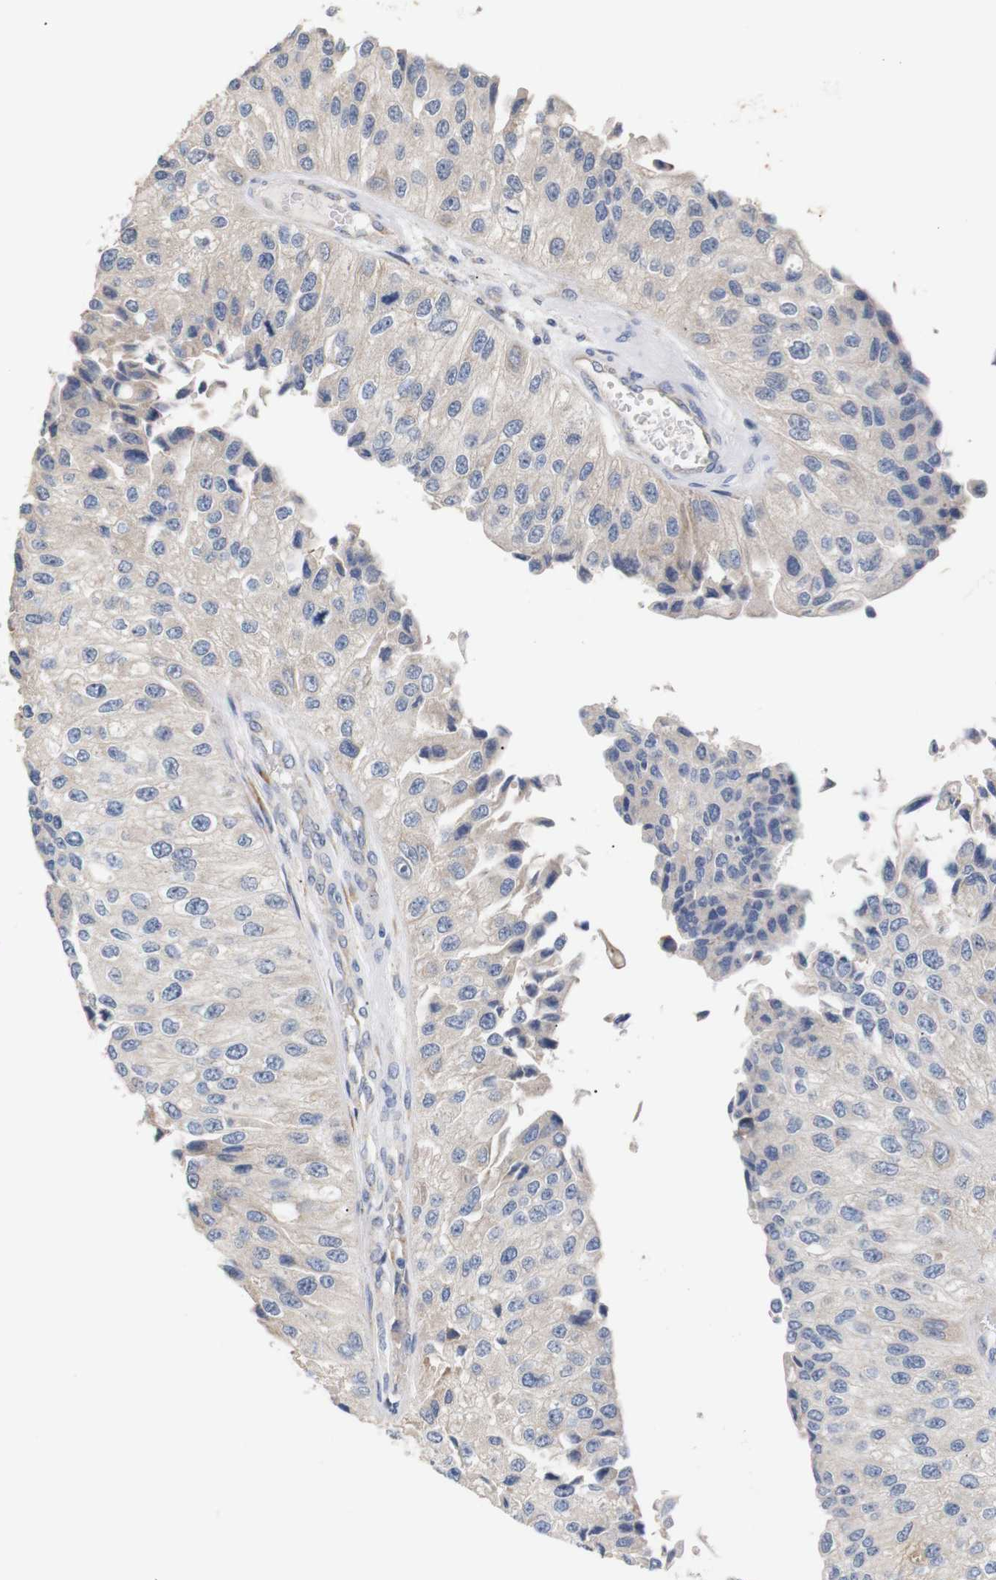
{"staining": {"intensity": "weak", "quantity": "25%-75%", "location": "cytoplasmic/membranous"}, "tissue": "urothelial cancer", "cell_type": "Tumor cells", "image_type": "cancer", "snomed": [{"axis": "morphology", "description": "Urothelial carcinoma, High grade"}, {"axis": "topography", "description": "Kidney"}, {"axis": "topography", "description": "Urinary bladder"}], "caption": "A photomicrograph of human urothelial carcinoma (high-grade) stained for a protein reveals weak cytoplasmic/membranous brown staining in tumor cells. The protein of interest is stained brown, and the nuclei are stained in blue (DAB (3,3'-diaminobenzidine) IHC with brightfield microscopy, high magnification).", "gene": "TRIM5", "patient": {"sex": "male", "age": 77}}